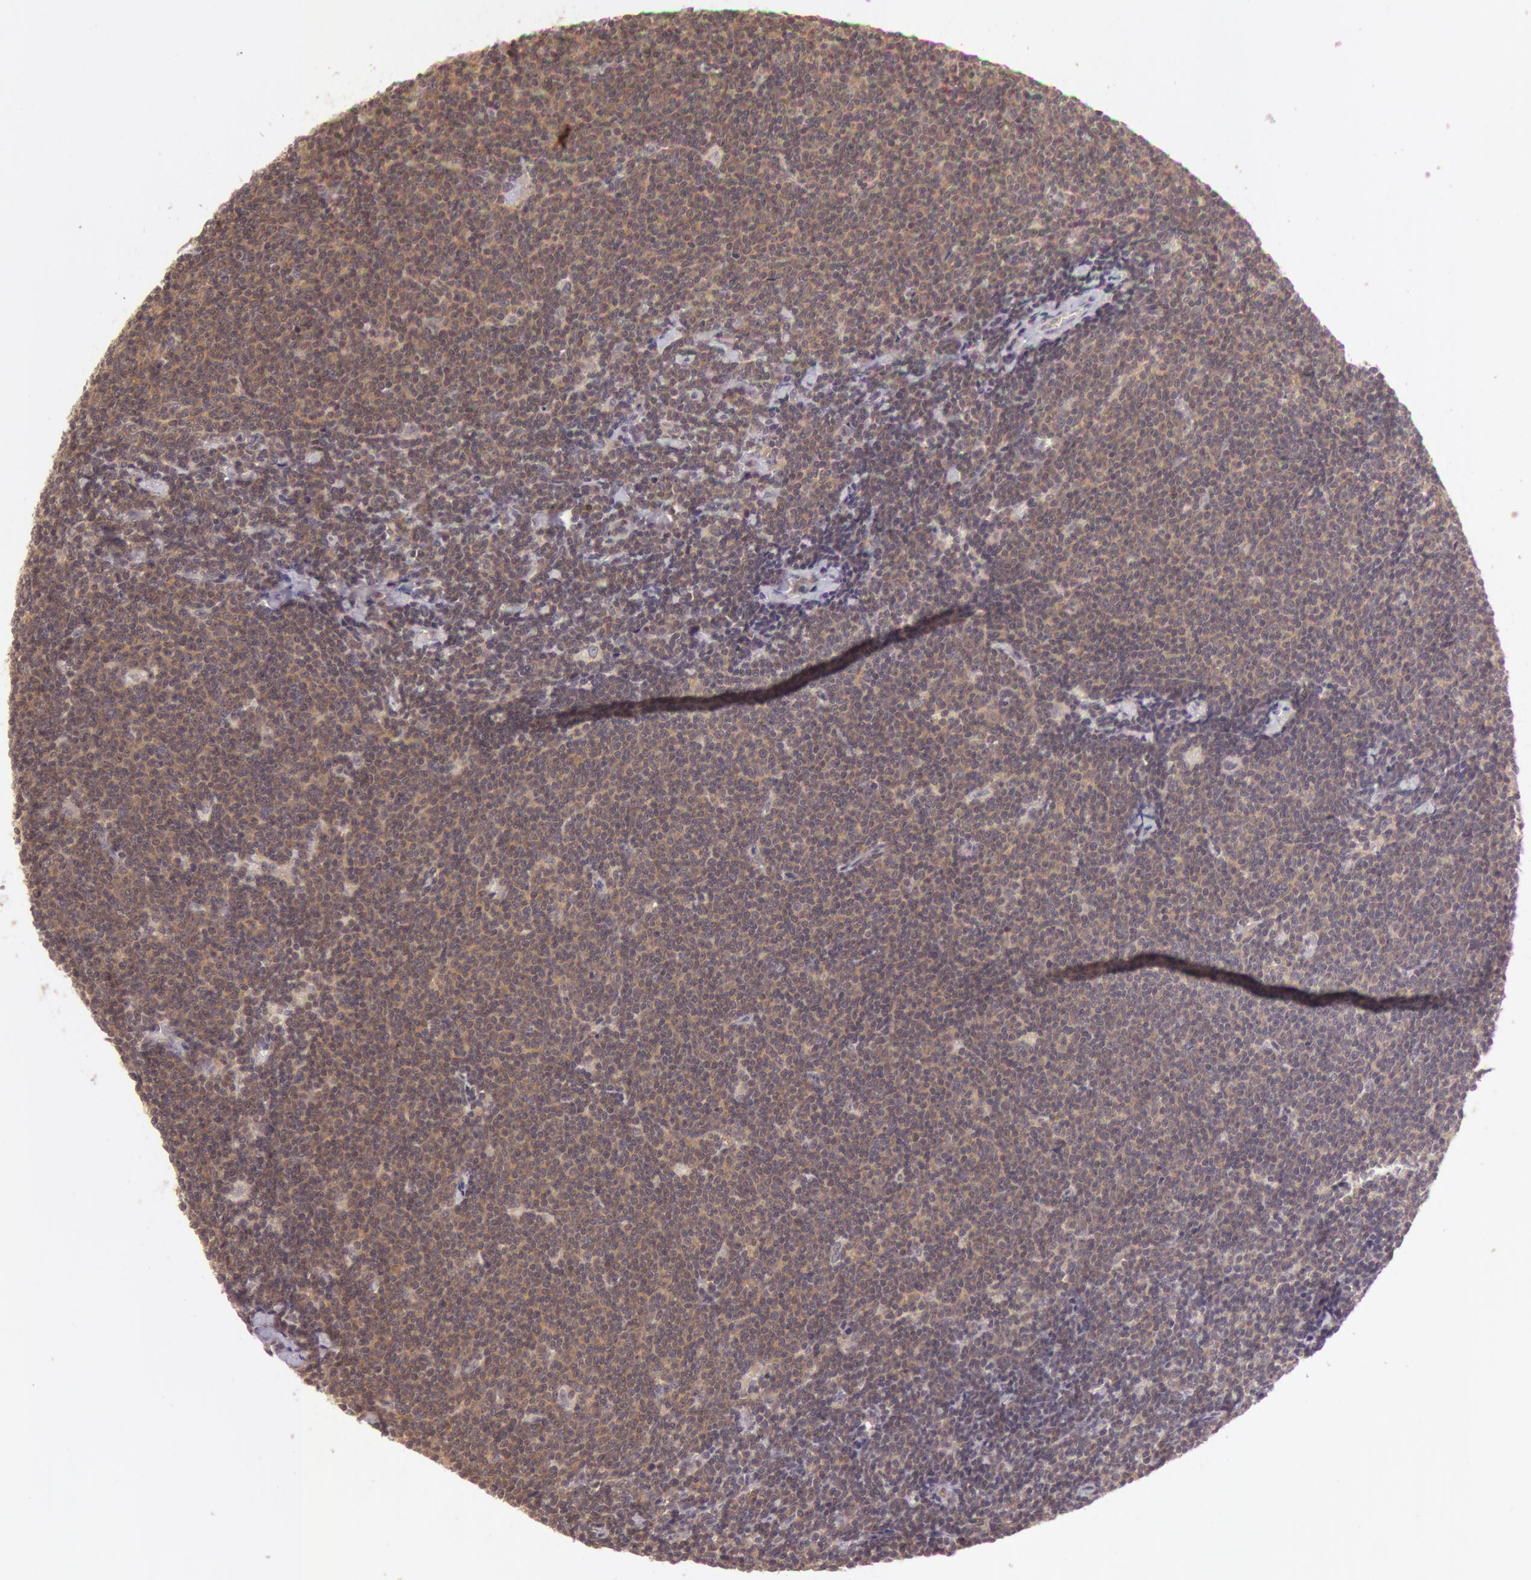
{"staining": {"intensity": "moderate", "quantity": ">75%", "location": "cytoplasmic/membranous"}, "tissue": "lymphoma", "cell_type": "Tumor cells", "image_type": "cancer", "snomed": [{"axis": "morphology", "description": "Malignant lymphoma, non-Hodgkin's type, Low grade"}, {"axis": "topography", "description": "Lymph node"}], "caption": "High-magnification brightfield microscopy of lymphoma stained with DAB (brown) and counterstained with hematoxylin (blue). tumor cells exhibit moderate cytoplasmic/membranous expression is appreciated in about>75% of cells.", "gene": "ATG2B", "patient": {"sex": "male", "age": 65}}